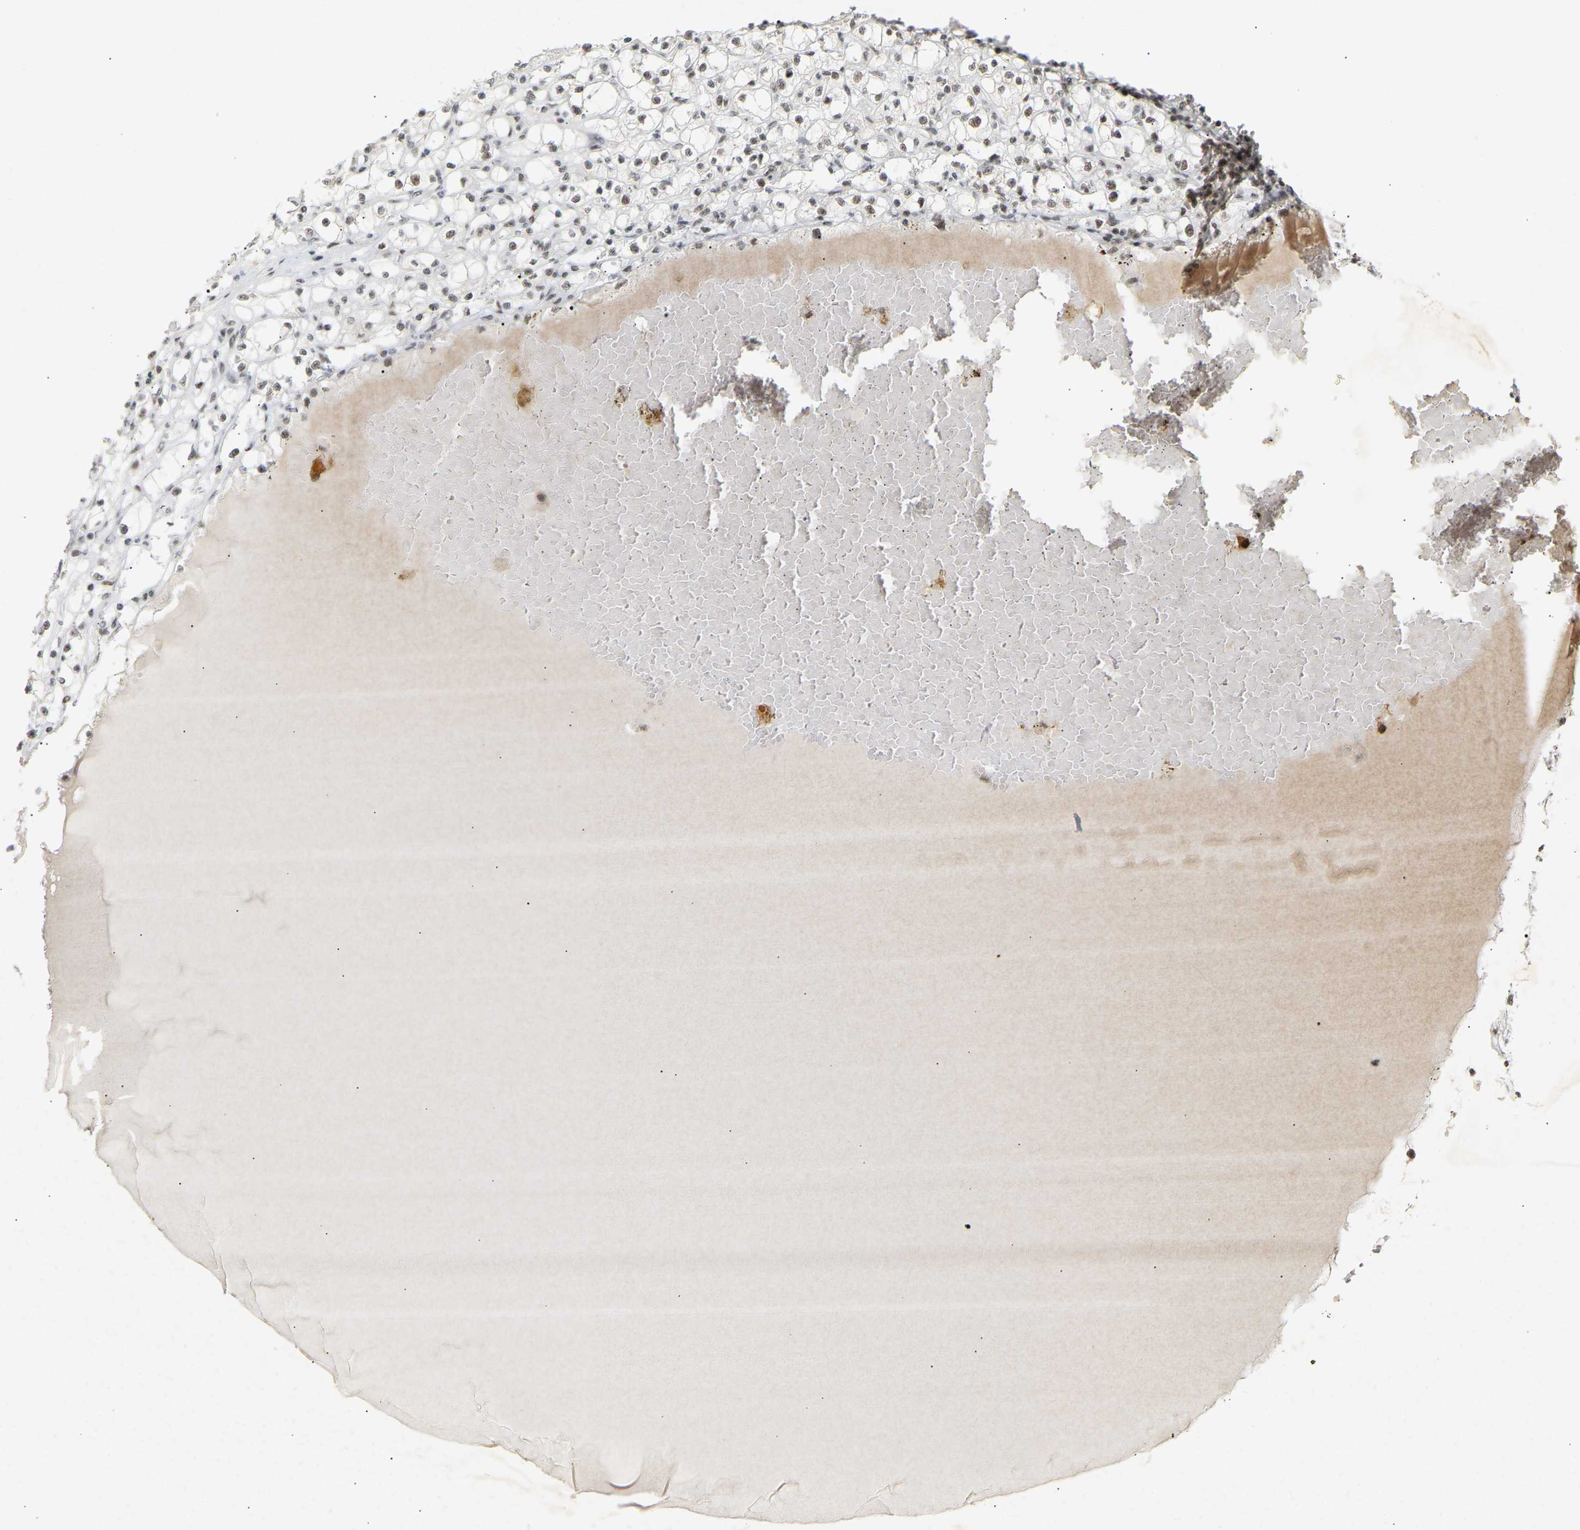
{"staining": {"intensity": "weak", "quantity": "<25%", "location": "nuclear"}, "tissue": "renal cancer", "cell_type": "Tumor cells", "image_type": "cancer", "snomed": [{"axis": "morphology", "description": "Adenocarcinoma, NOS"}, {"axis": "topography", "description": "Kidney"}], "caption": "This is an immunohistochemistry photomicrograph of adenocarcinoma (renal). There is no staining in tumor cells.", "gene": "NELFB", "patient": {"sex": "male", "age": 56}}